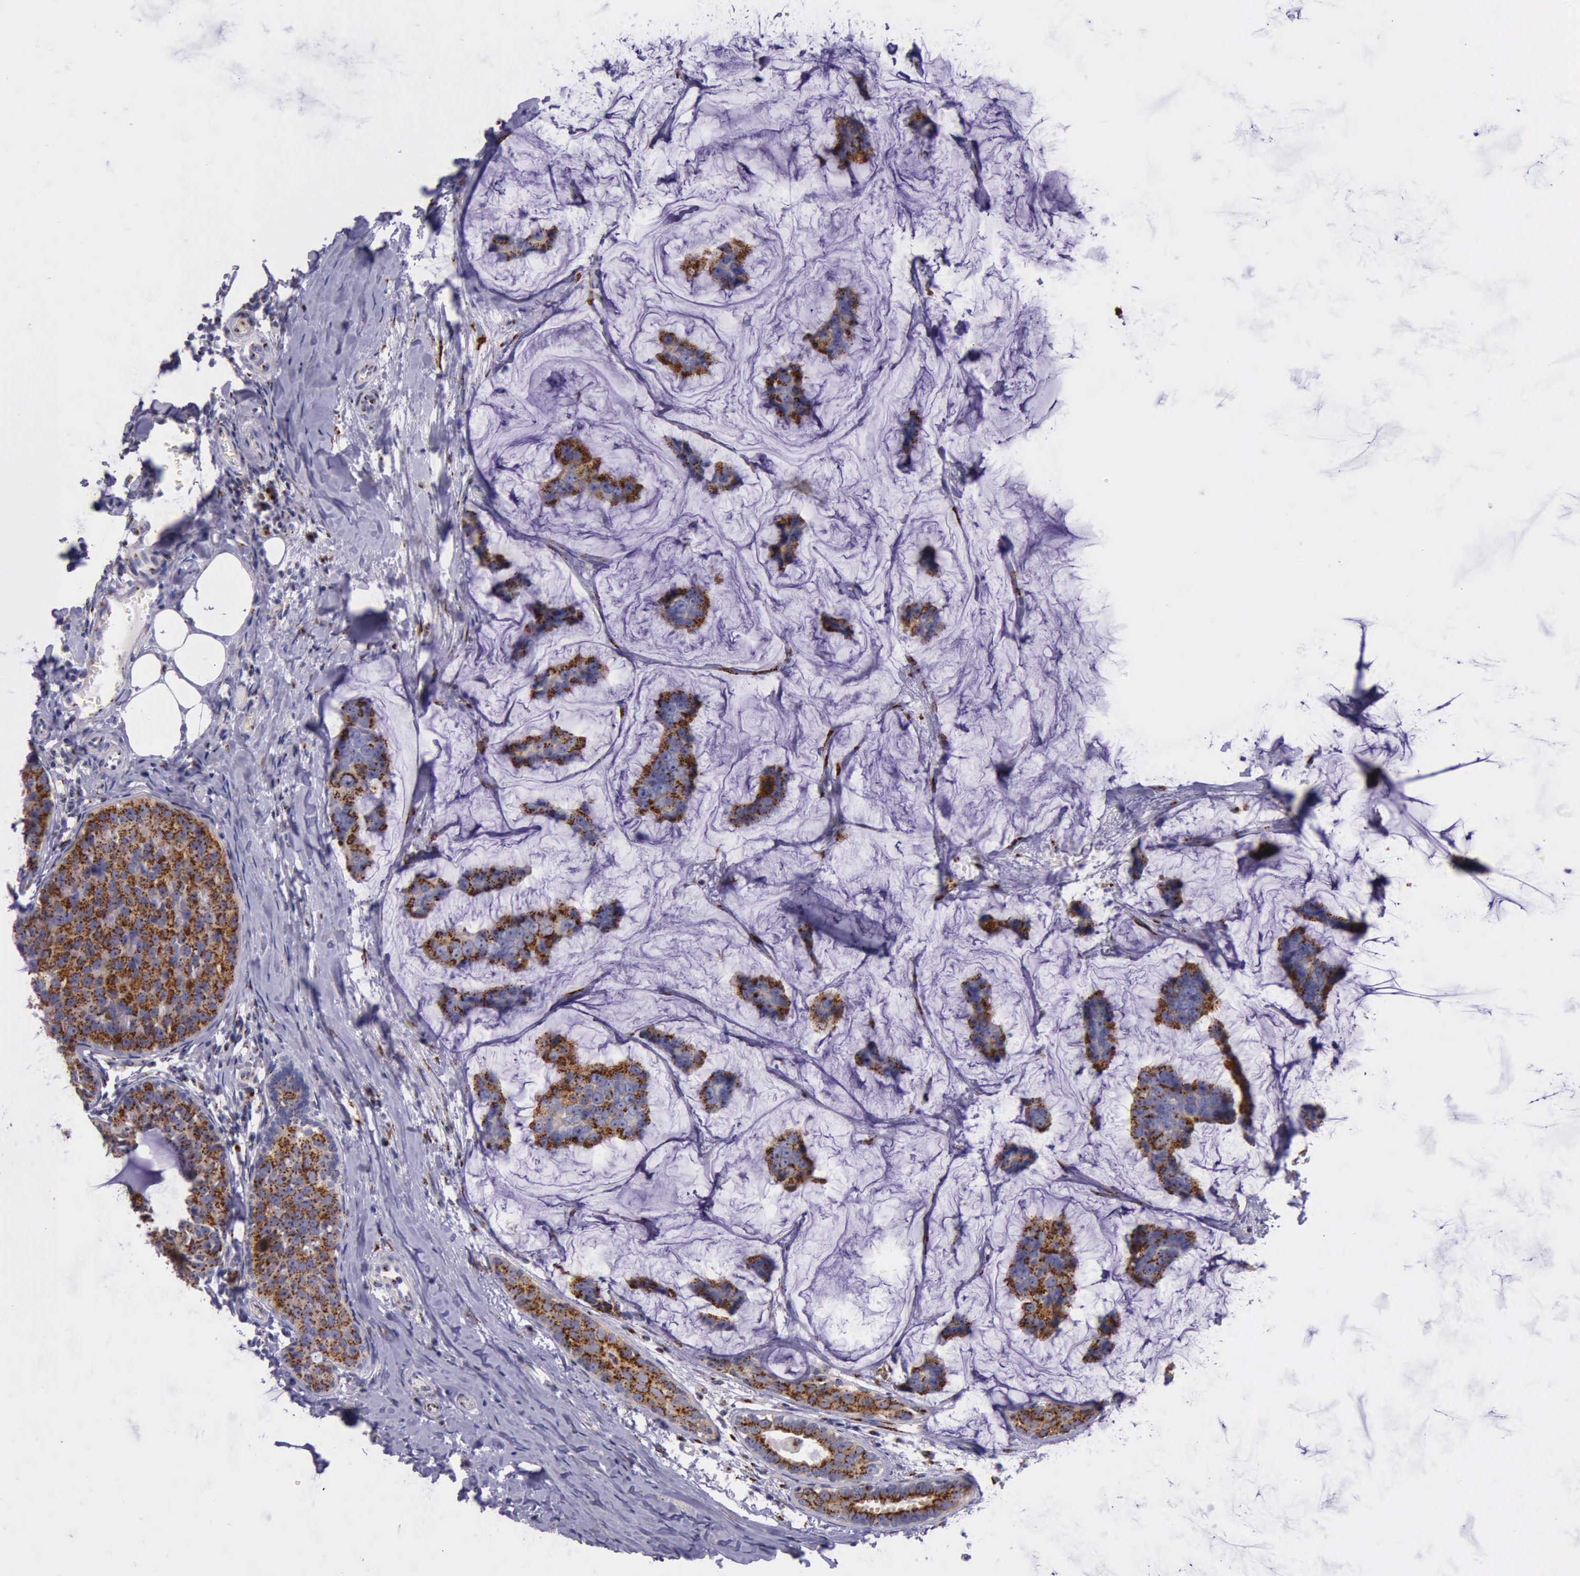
{"staining": {"intensity": "strong", "quantity": ">75%", "location": "cytoplasmic/membranous"}, "tissue": "breast cancer", "cell_type": "Tumor cells", "image_type": "cancer", "snomed": [{"axis": "morphology", "description": "Normal tissue, NOS"}, {"axis": "morphology", "description": "Duct carcinoma"}, {"axis": "topography", "description": "Breast"}], "caption": "Breast cancer was stained to show a protein in brown. There is high levels of strong cytoplasmic/membranous staining in about >75% of tumor cells. The protein is stained brown, and the nuclei are stained in blue (DAB IHC with brightfield microscopy, high magnification).", "gene": "GOLGA5", "patient": {"sex": "female", "age": 50}}